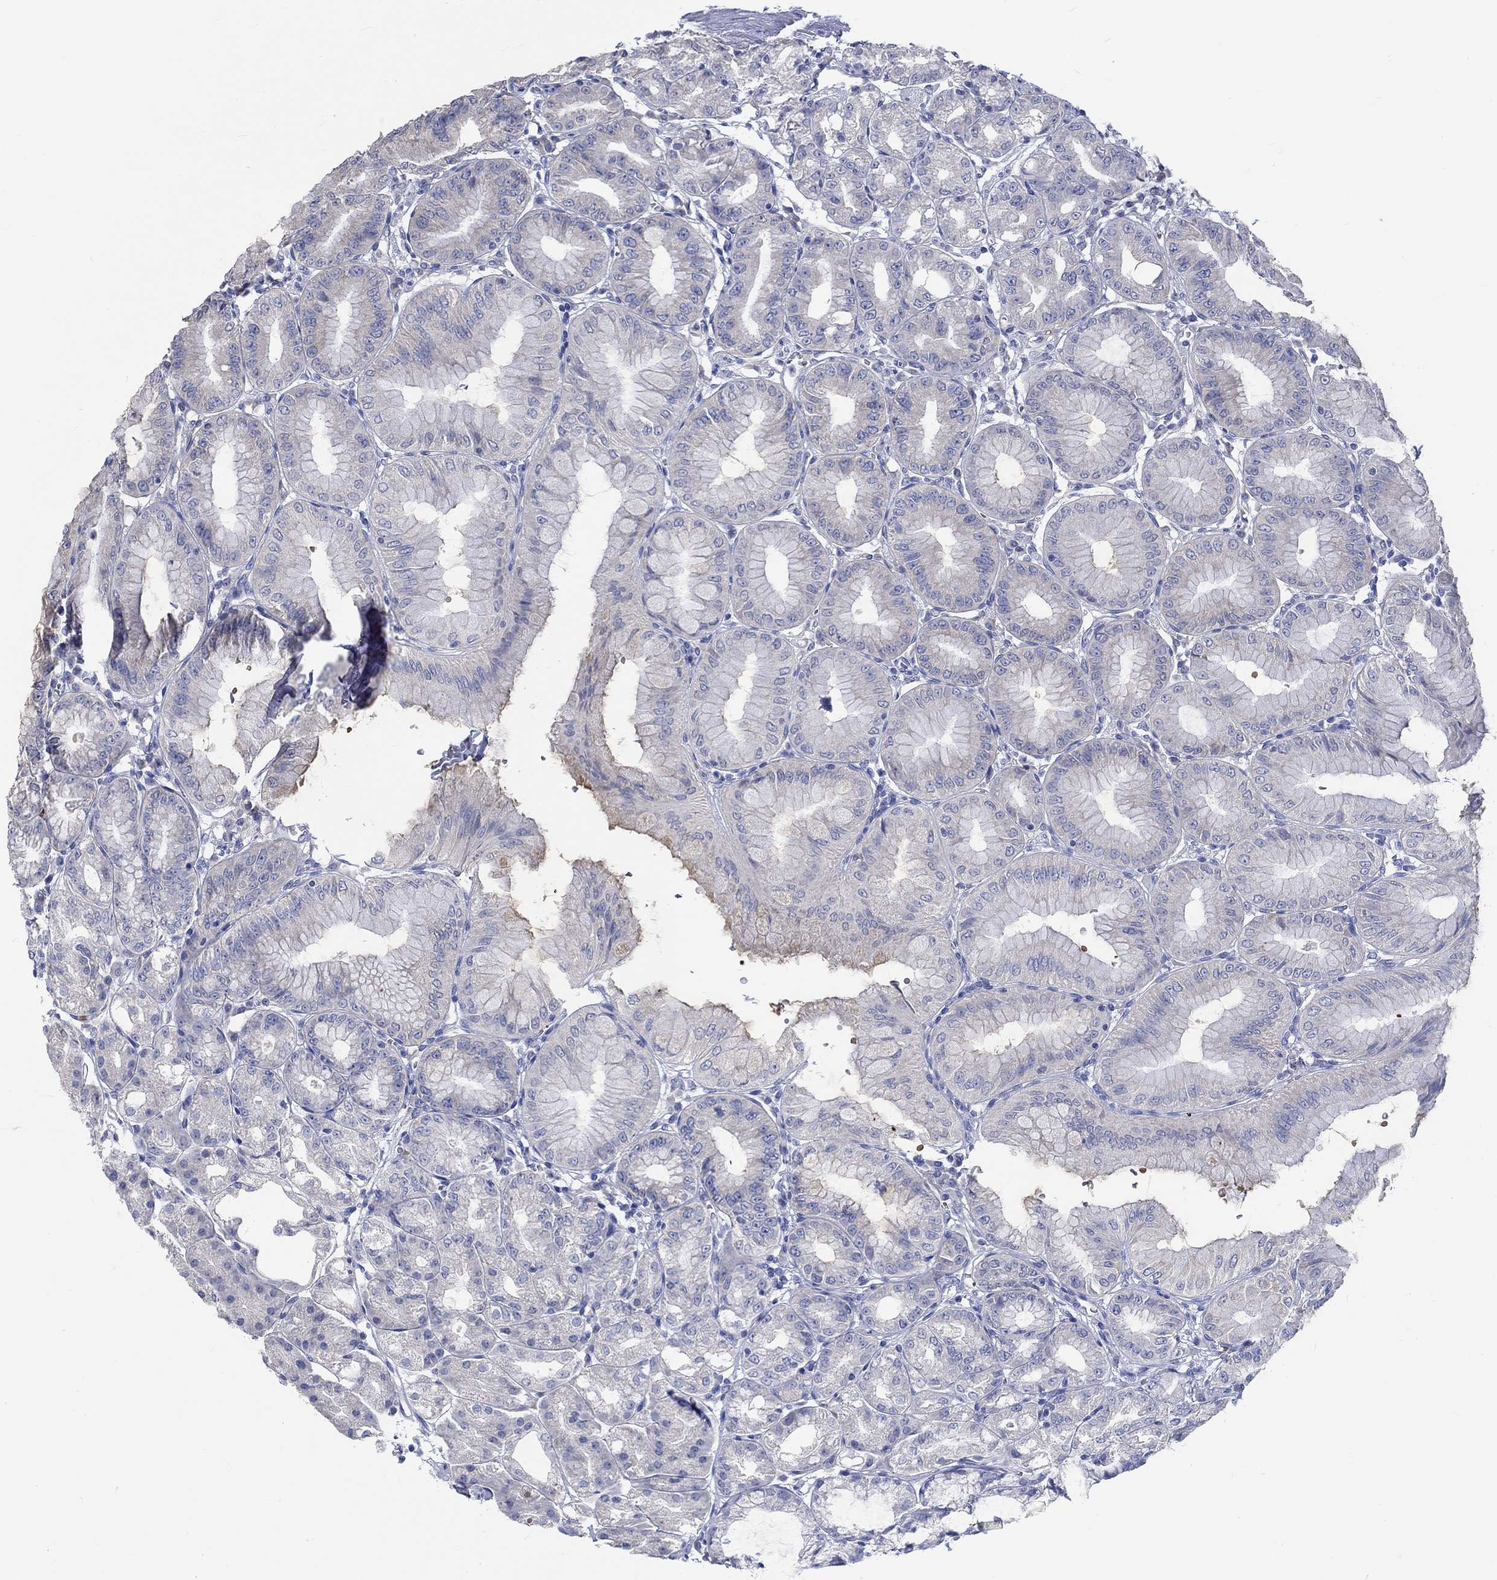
{"staining": {"intensity": "negative", "quantity": "none", "location": "none"}, "tissue": "stomach", "cell_type": "Glandular cells", "image_type": "normal", "snomed": [{"axis": "morphology", "description": "Normal tissue, NOS"}, {"axis": "topography", "description": "Stomach"}], "caption": "Immunohistochemistry of unremarkable stomach displays no positivity in glandular cells.", "gene": "KCNA1", "patient": {"sex": "male", "age": 71}}